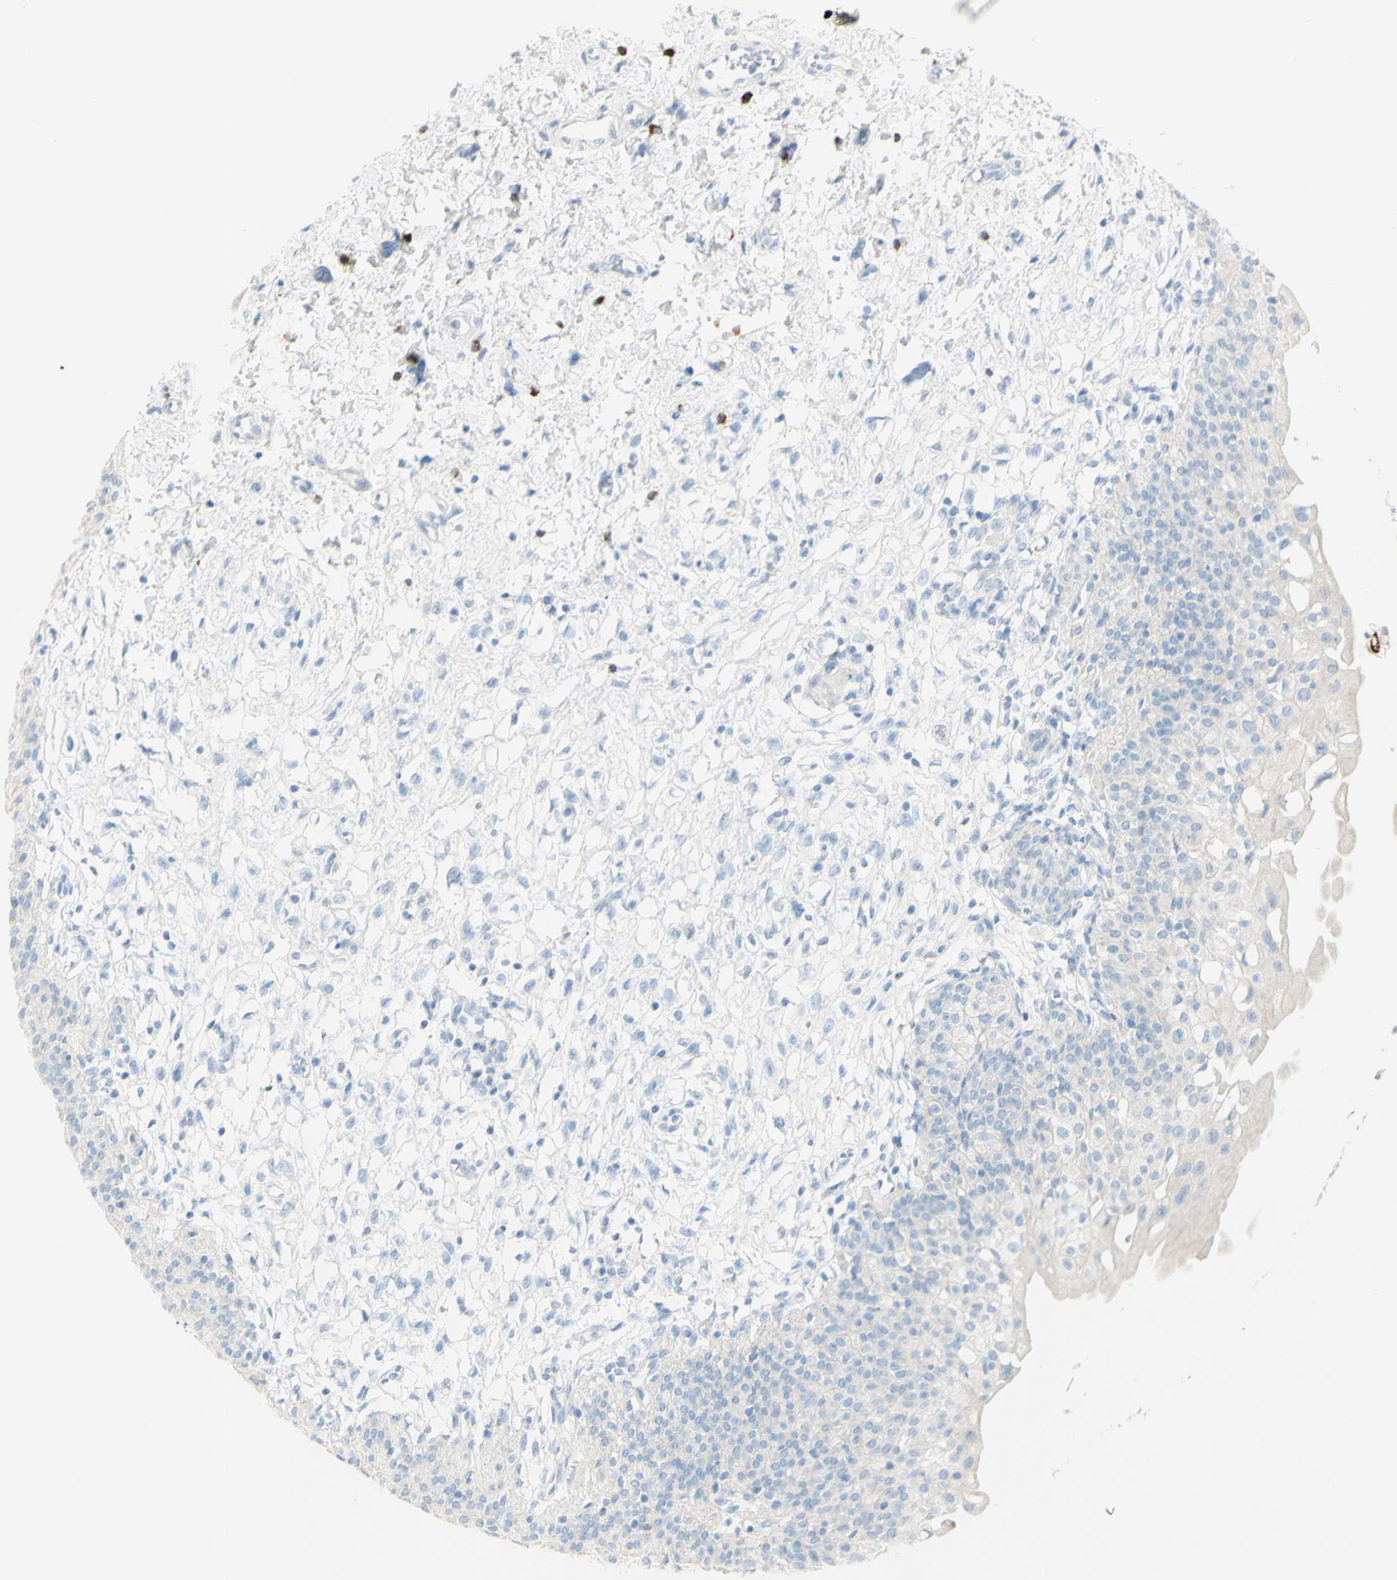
{"staining": {"intensity": "weak", "quantity": "<25%", "location": "cytoplasmic/membranous"}, "tissue": "urinary bladder", "cell_type": "Urothelial cells", "image_type": "normal", "snomed": [{"axis": "morphology", "description": "Normal tissue, NOS"}, {"axis": "topography", "description": "Urinary bladder"}], "caption": "DAB (3,3'-diaminobenzidine) immunohistochemical staining of benign urinary bladder shows no significant positivity in urothelial cells.", "gene": "LETM1", "patient": {"sex": "male", "age": 55}}